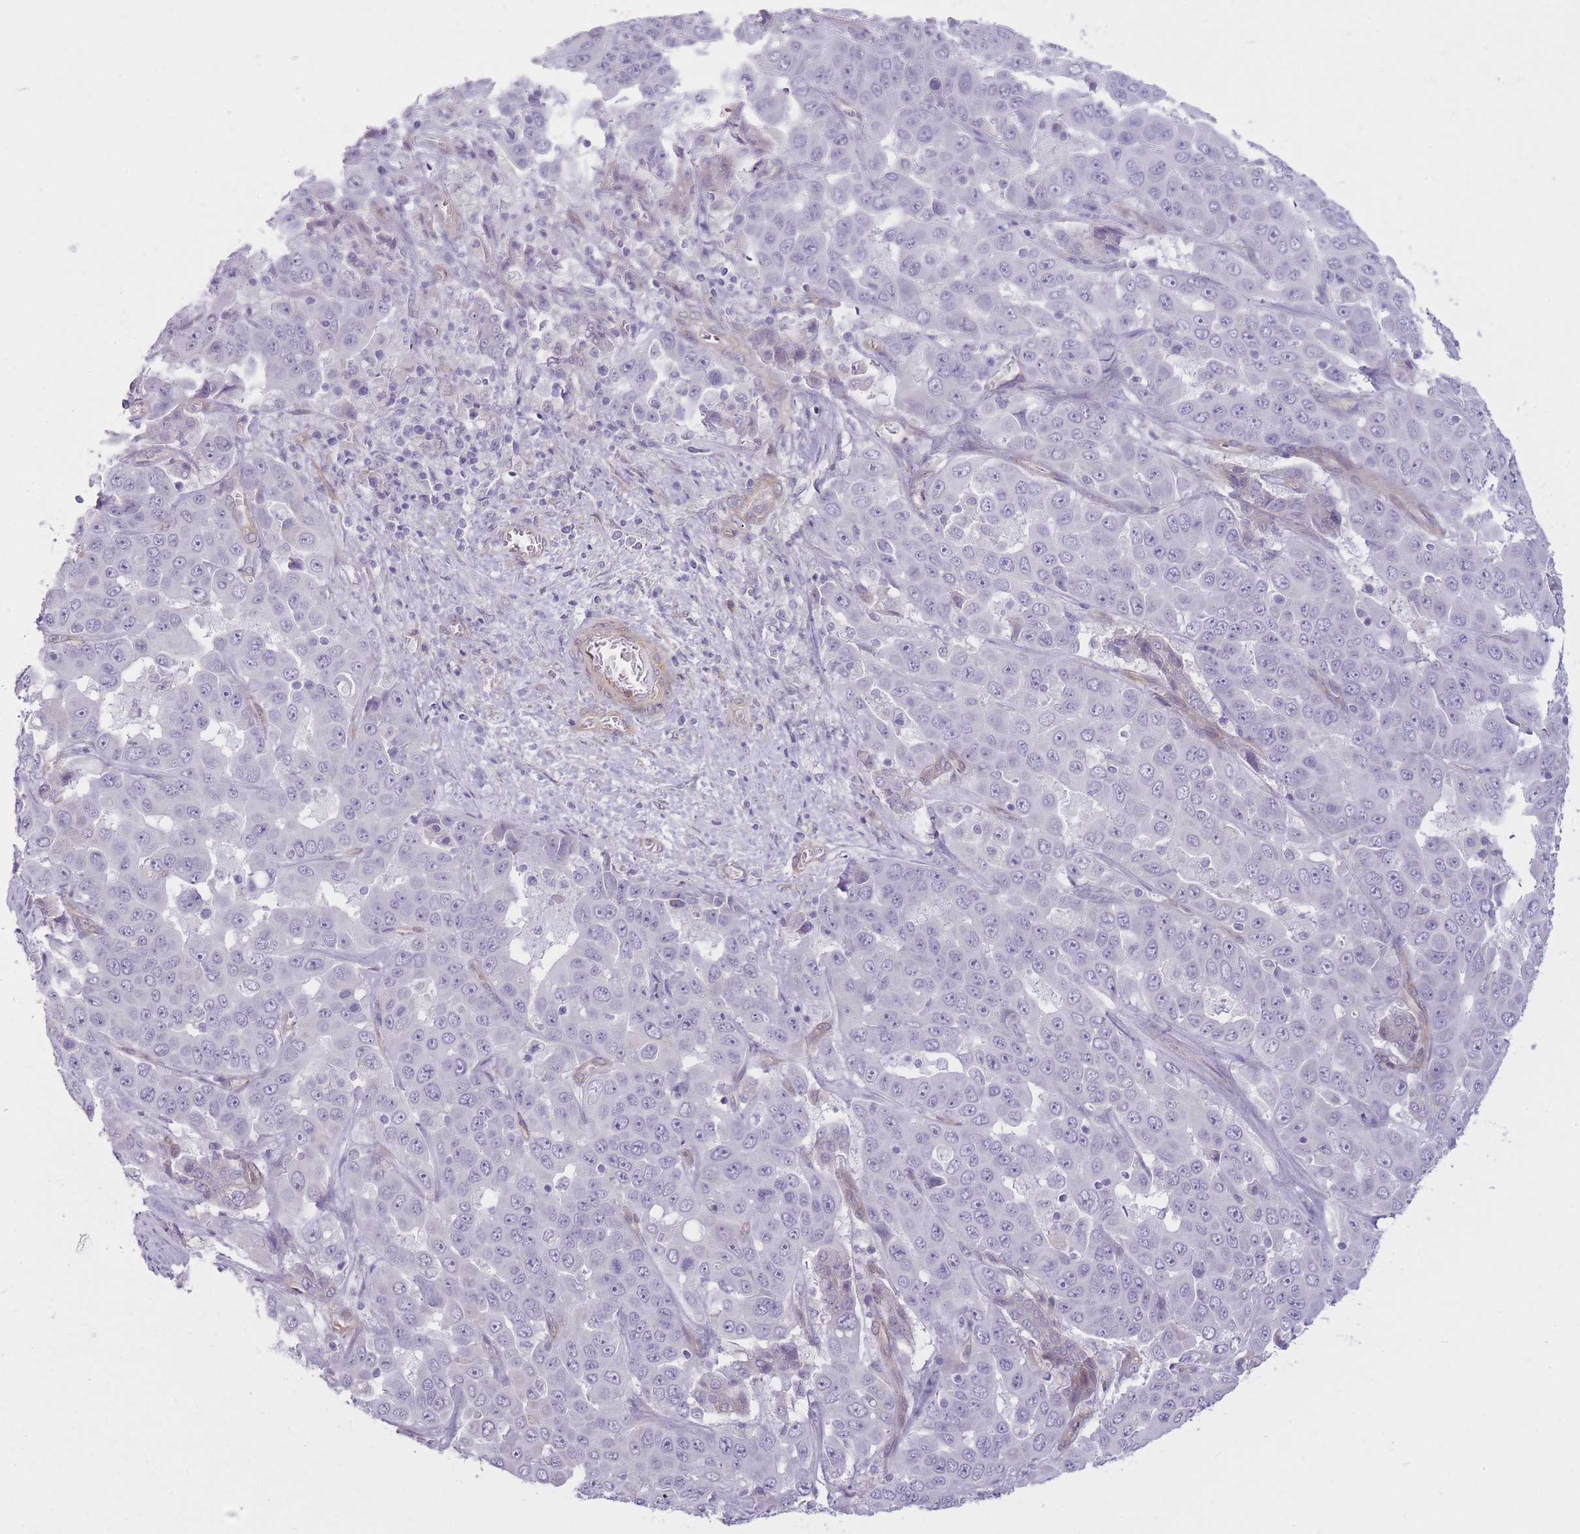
{"staining": {"intensity": "negative", "quantity": "none", "location": "none"}, "tissue": "liver cancer", "cell_type": "Tumor cells", "image_type": "cancer", "snomed": [{"axis": "morphology", "description": "Cholangiocarcinoma"}, {"axis": "topography", "description": "Liver"}], "caption": "This histopathology image is of liver cholangiocarcinoma stained with immunohistochemistry to label a protein in brown with the nuclei are counter-stained blue. There is no staining in tumor cells. The staining is performed using DAB (3,3'-diaminobenzidine) brown chromogen with nuclei counter-stained in using hematoxylin.", "gene": "PGRMC2", "patient": {"sex": "female", "age": 52}}